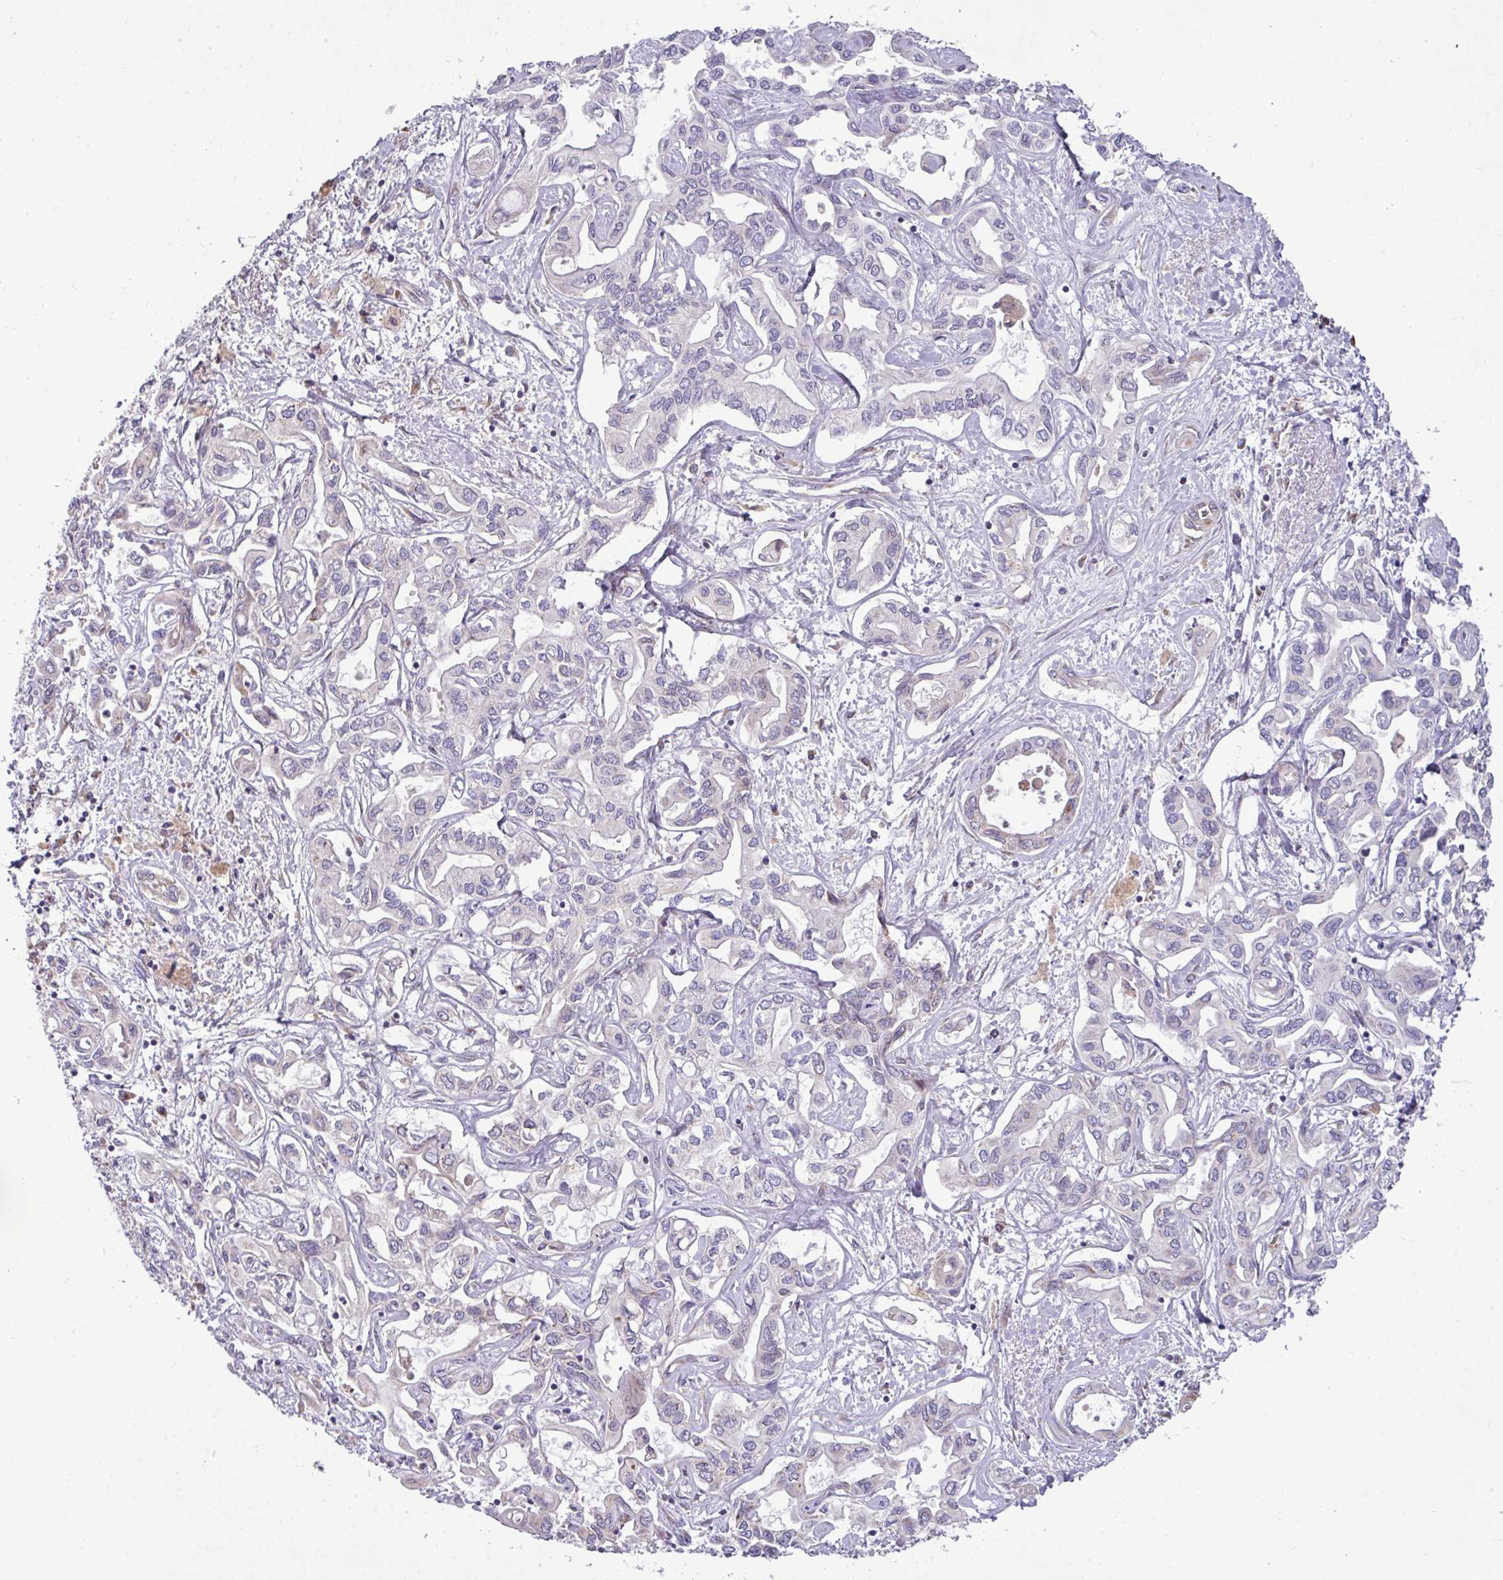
{"staining": {"intensity": "negative", "quantity": "none", "location": "none"}, "tissue": "liver cancer", "cell_type": "Tumor cells", "image_type": "cancer", "snomed": [{"axis": "morphology", "description": "Cholangiocarcinoma"}, {"axis": "topography", "description": "Liver"}], "caption": "Liver cholangiocarcinoma stained for a protein using immunohistochemistry shows no expression tumor cells.", "gene": "VTI1A", "patient": {"sex": "female", "age": 64}}